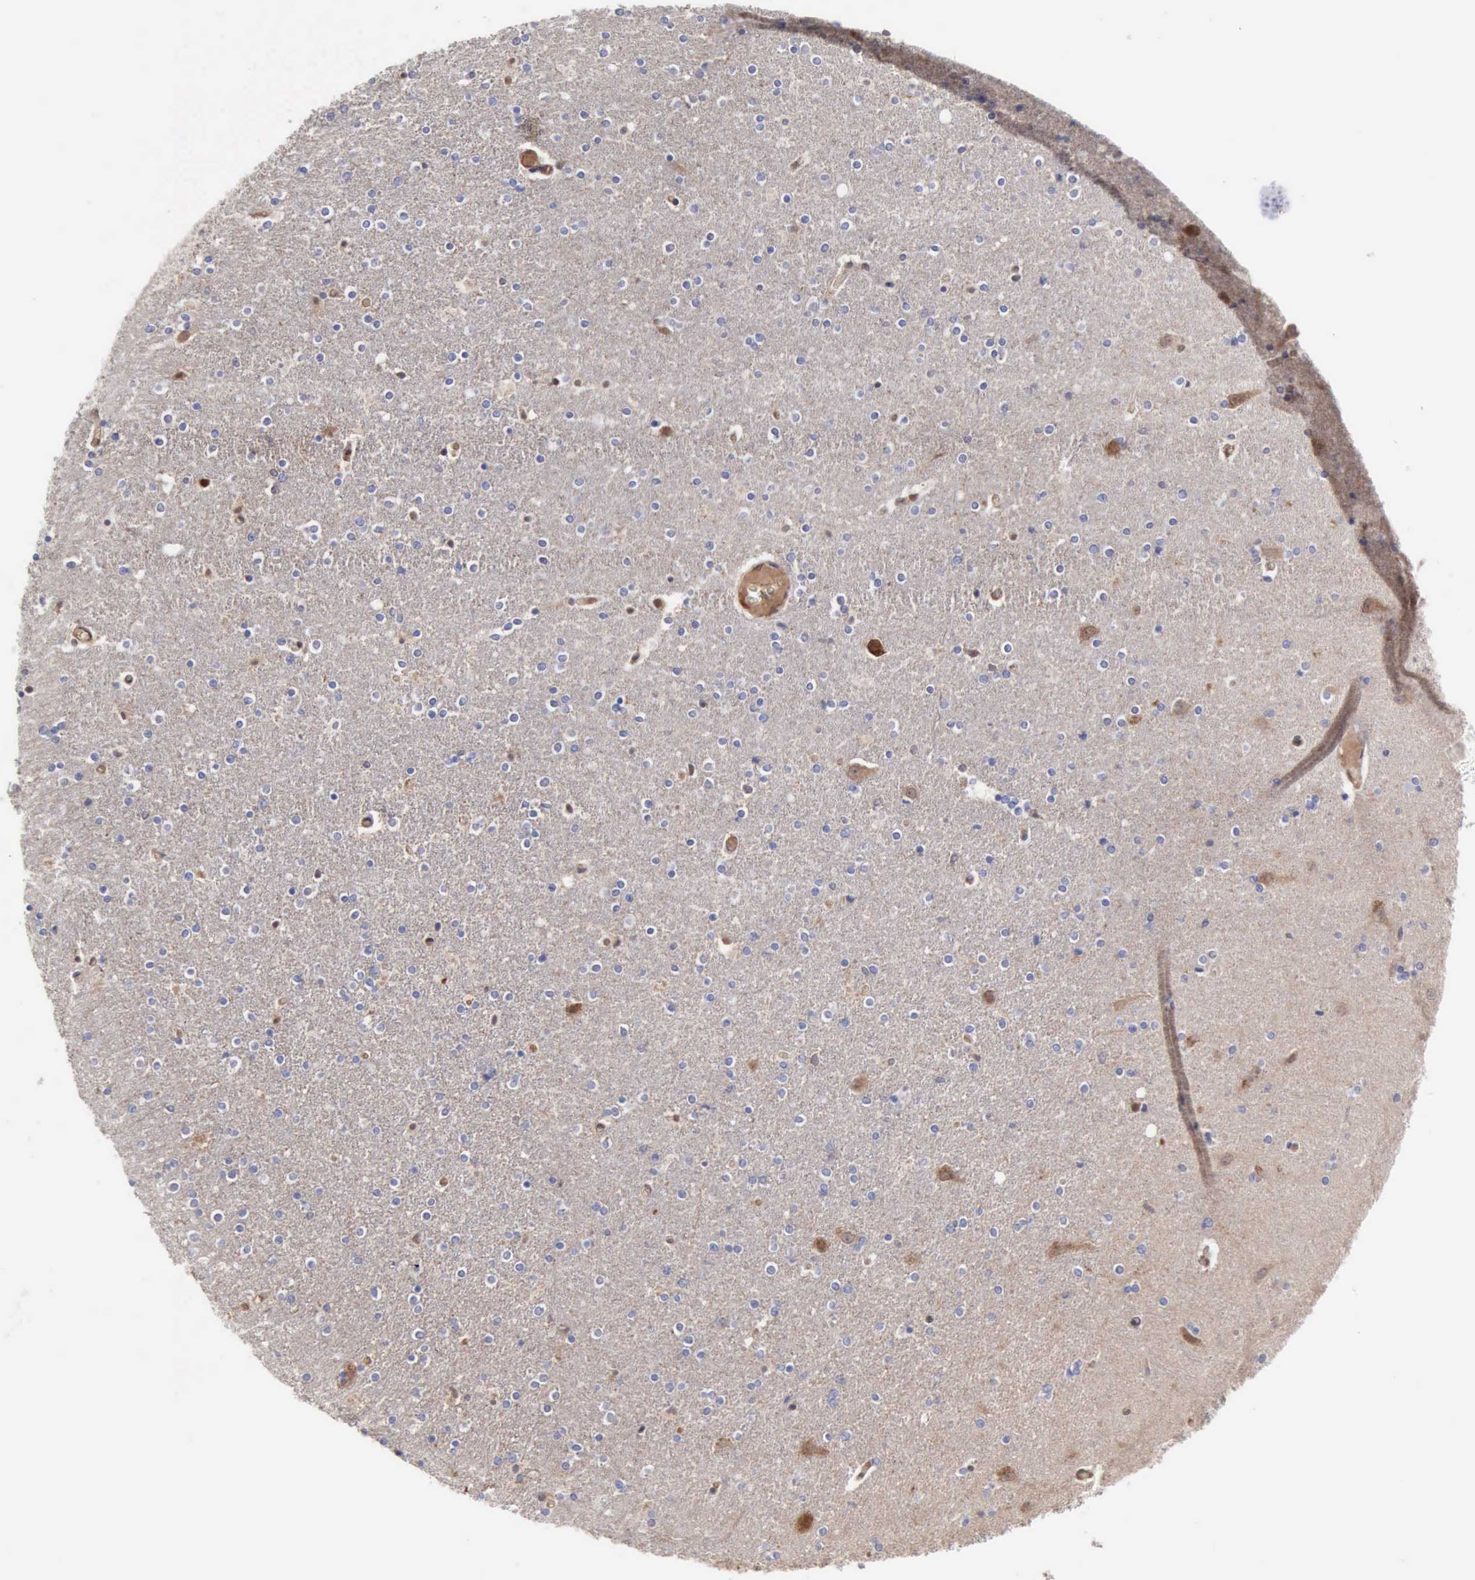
{"staining": {"intensity": "moderate", "quantity": ">75%", "location": "cytoplasmic/membranous"}, "tissue": "caudate", "cell_type": "Glial cells", "image_type": "normal", "snomed": [{"axis": "morphology", "description": "Normal tissue, NOS"}, {"axis": "topography", "description": "Lateral ventricle wall"}], "caption": "High-magnification brightfield microscopy of unremarkable caudate stained with DAB (brown) and counterstained with hematoxylin (blue). glial cells exhibit moderate cytoplasmic/membranous positivity is identified in approximately>75% of cells. Immunohistochemistry stains the protein of interest in brown and the nuclei are stained blue.", "gene": "APOL2", "patient": {"sex": "female", "age": 54}}